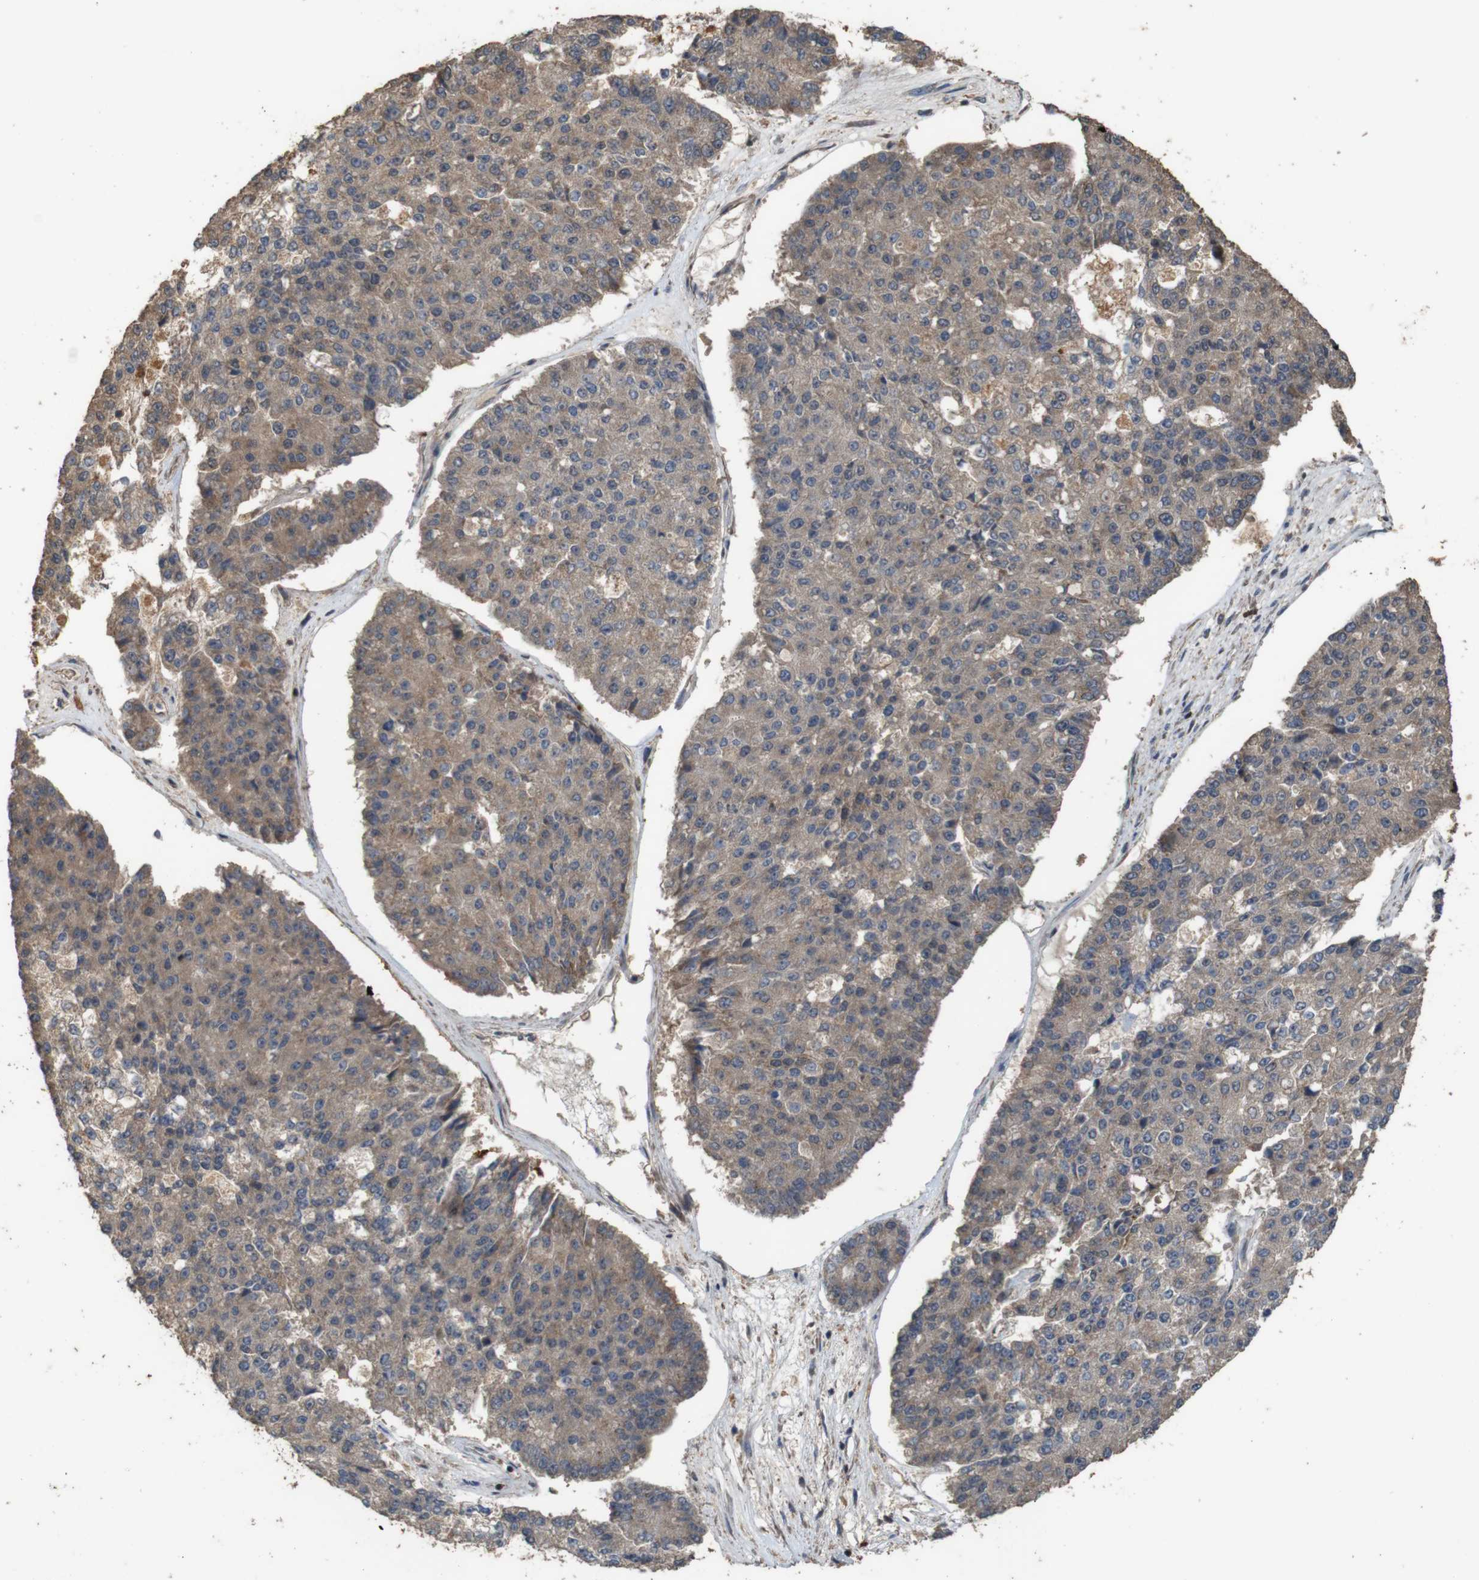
{"staining": {"intensity": "moderate", "quantity": ">75%", "location": "cytoplasmic/membranous"}, "tissue": "pancreatic cancer", "cell_type": "Tumor cells", "image_type": "cancer", "snomed": [{"axis": "morphology", "description": "Adenocarcinoma, NOS"}, {"axis": "topography", "description": "Pancreas"}], "caption": "IHC (DAB) staining of human pancreatic adenocarcinoma shows moderate cytoplasmic/membranous protein expression in approximately >75% of tumor cells. (Brightfield microscopy of DAB IHC at high magnification).", "gene": "BAG4", "patient": {"sex": "male", "age": 50}}